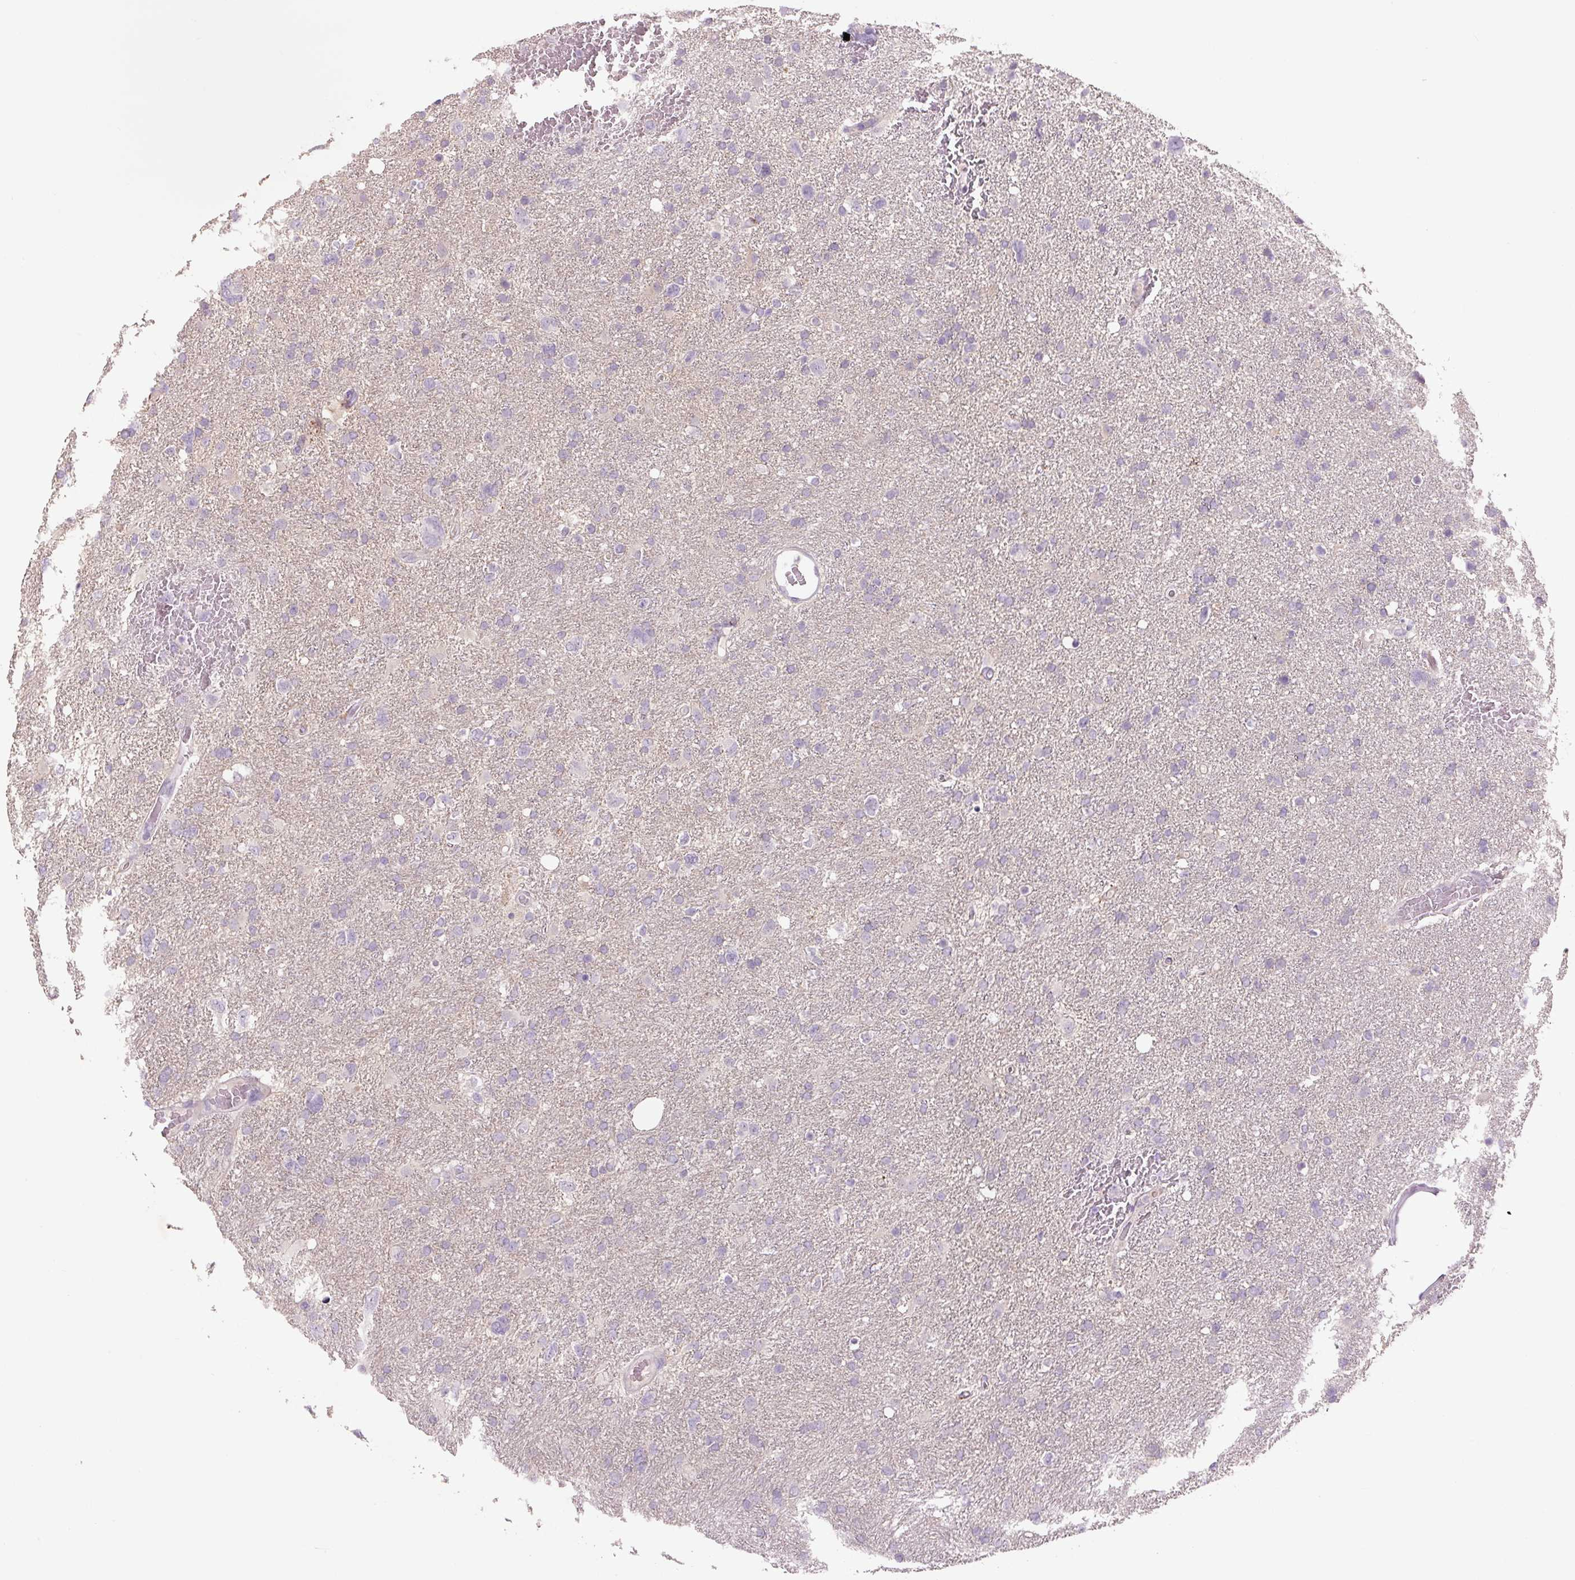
{"staining": {"intensity": "negative", "quantity": "none", "location": "none"}, "tissue": "glioma", "cell_type": "Tumor cells", "image_type": "cancer", "snomed": [{"axis": "morphology", "description": "Glioma, malignant, High grade"}, {"axis": "topography", "description": "Brain"}], "caption": "The immunohistochemistry (IHC) image has no significant staining in tumor cells of malignant high-grade glioma tissue.", "gene": "TMEM100", "patient": {"sex": "male", "age": 61}}